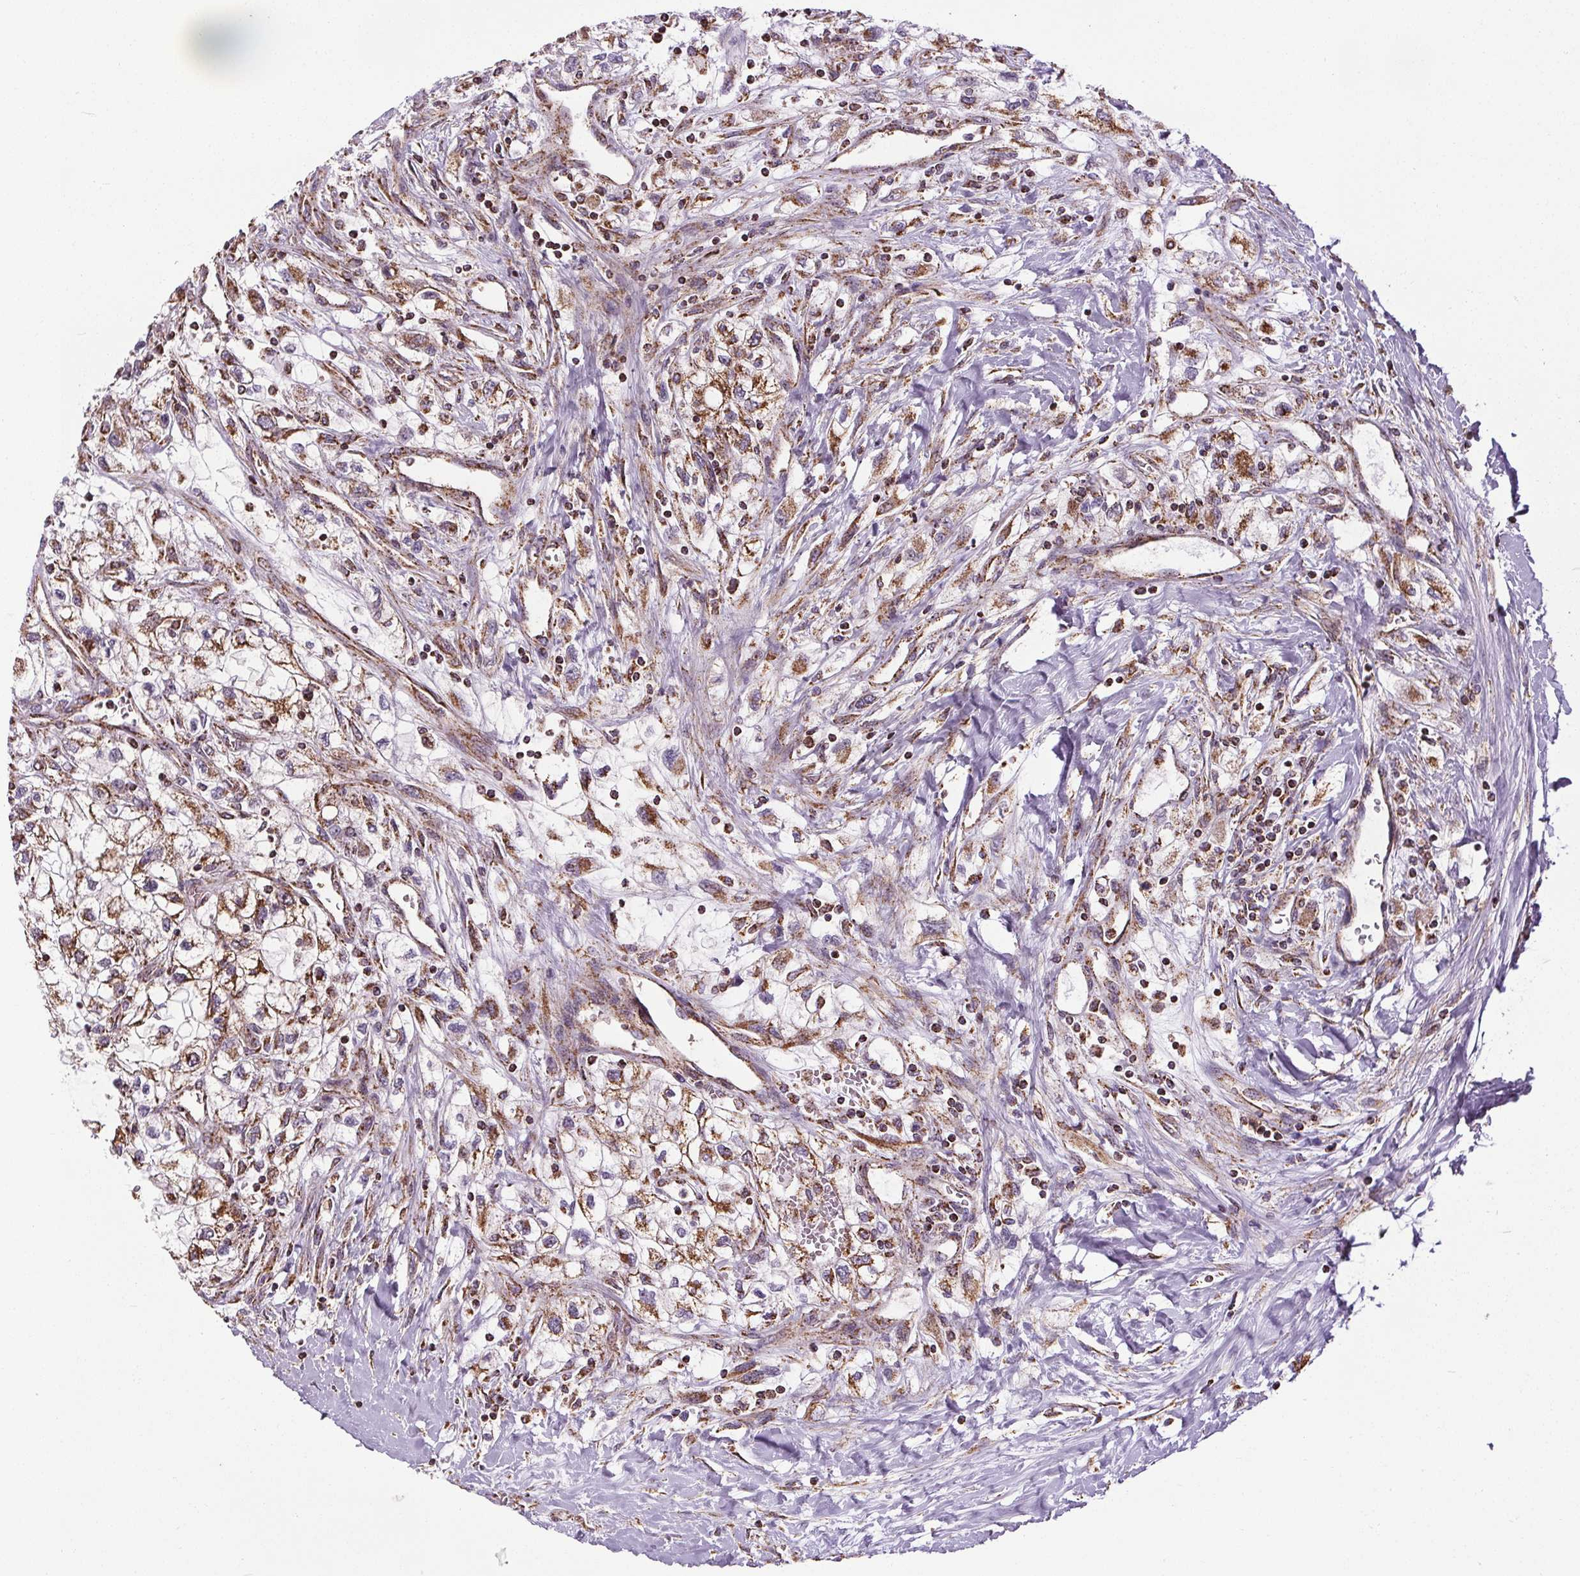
{"staining": {"intensity": "moderate", "quantity": "25%-75%", "location": "cytoplasmic/membranous"}, "tissue": "renal cancer", "cell_type": "Tumor cells", "image_type": "cancer", "snomed": [{"axis": "morphology", "description": "Adenocarcinoma, NOS"}, {"axis": "topography", "description": "Kidney"}], "caption": "Adenocarcinoma (renal) tissue reveals moderate cytoplasmic/membranous staining in about 25%-75% of tumor cells, visualized by immunohistochemistry. The staining is performed using DAB (3,3'-diaminobenzidine) brown chromogen to label protein expression. The nuclei are counter-stained blue using hematoxylin.", "gene": "ZNF548", "patient": {"sex": "male", "age": 59}}